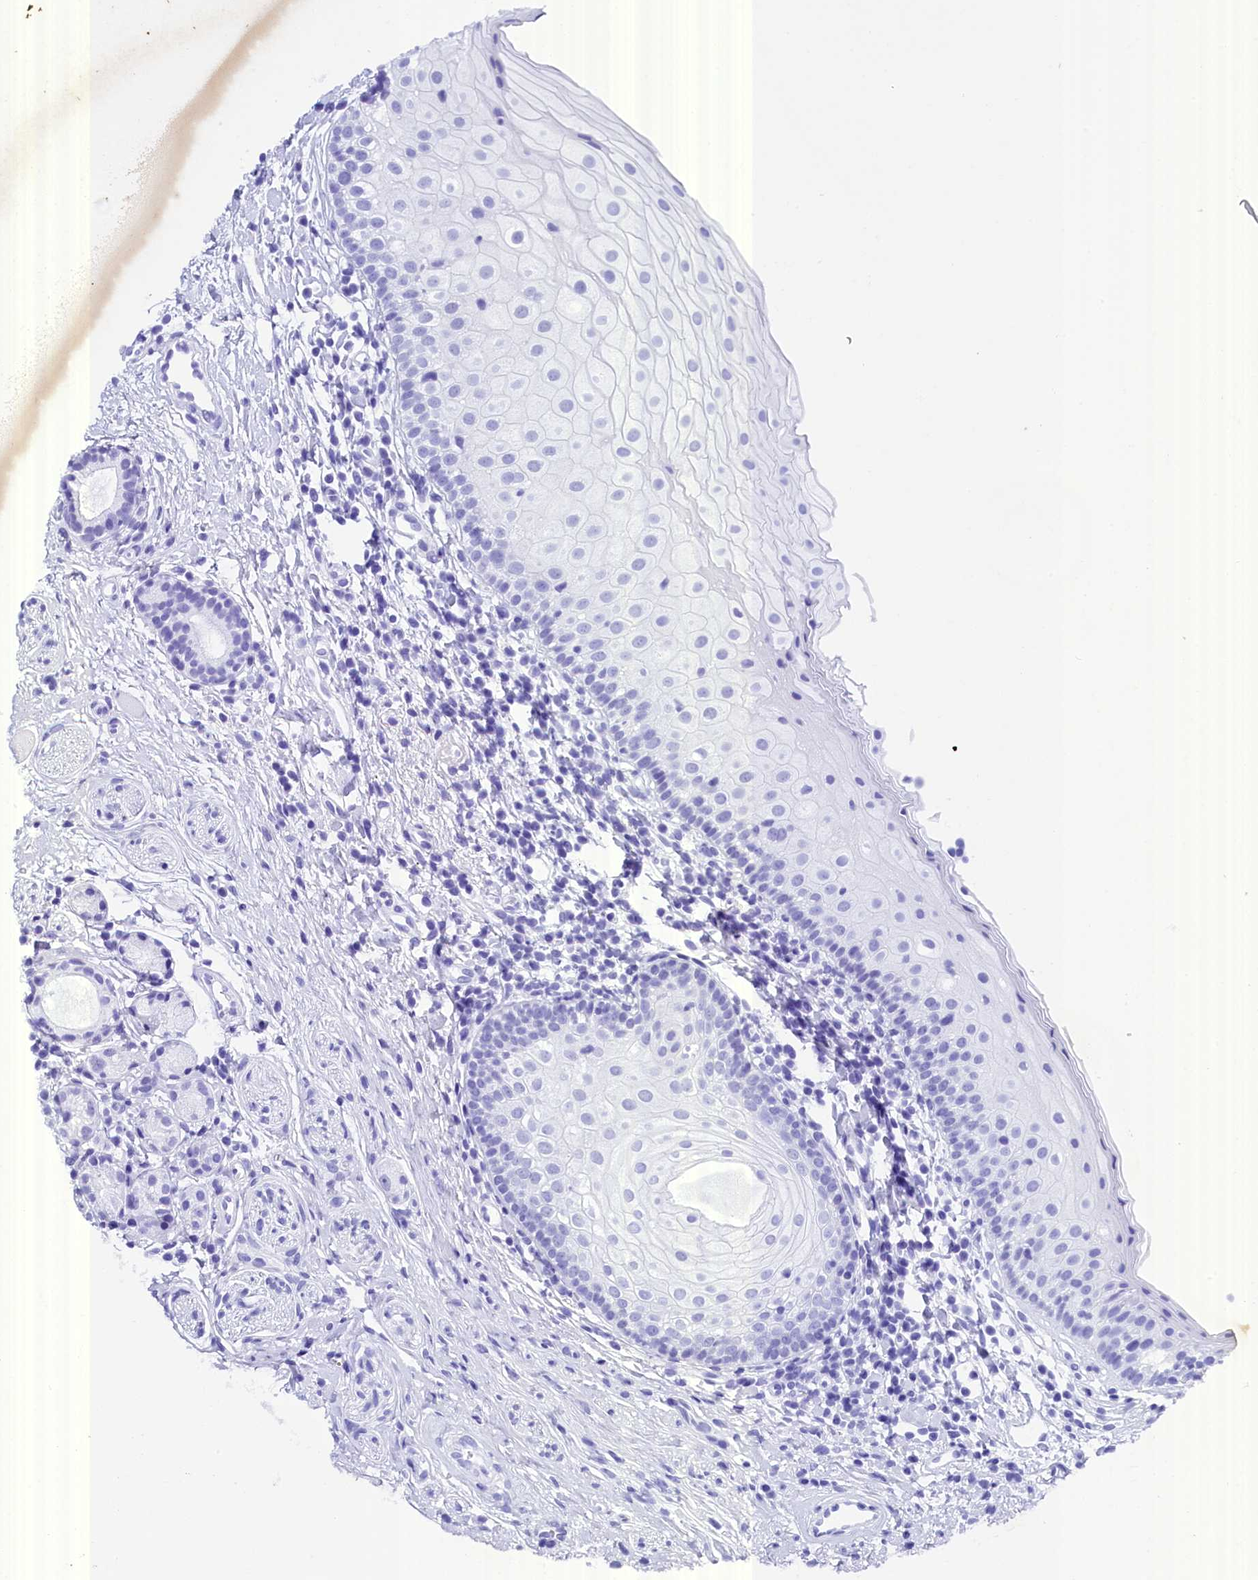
{"staining": {"intensity": "negative", "quantity": "none", "location": "none"}, "tissue": "oral mucosa", "cell_type": "Squamous epithelial cells", "image_type": "normal", "snomed": [{"axis": "morphology", "description": "Normal tissue, NOS"}, {"axis": "topography", "description": "Oral tissue"}], "caption": "DAB immunohistochemical staining of unremarkable human oral mucosa reveals no significant positivity in squamous epithelial cells. (Brightfield microscopy of DAB (3,3'-diaminobenzidine) immunohistochemistry (IHC) at high magnification).", "gene": "ENKD1", "patient": {"sex": "male", "age": 46}}